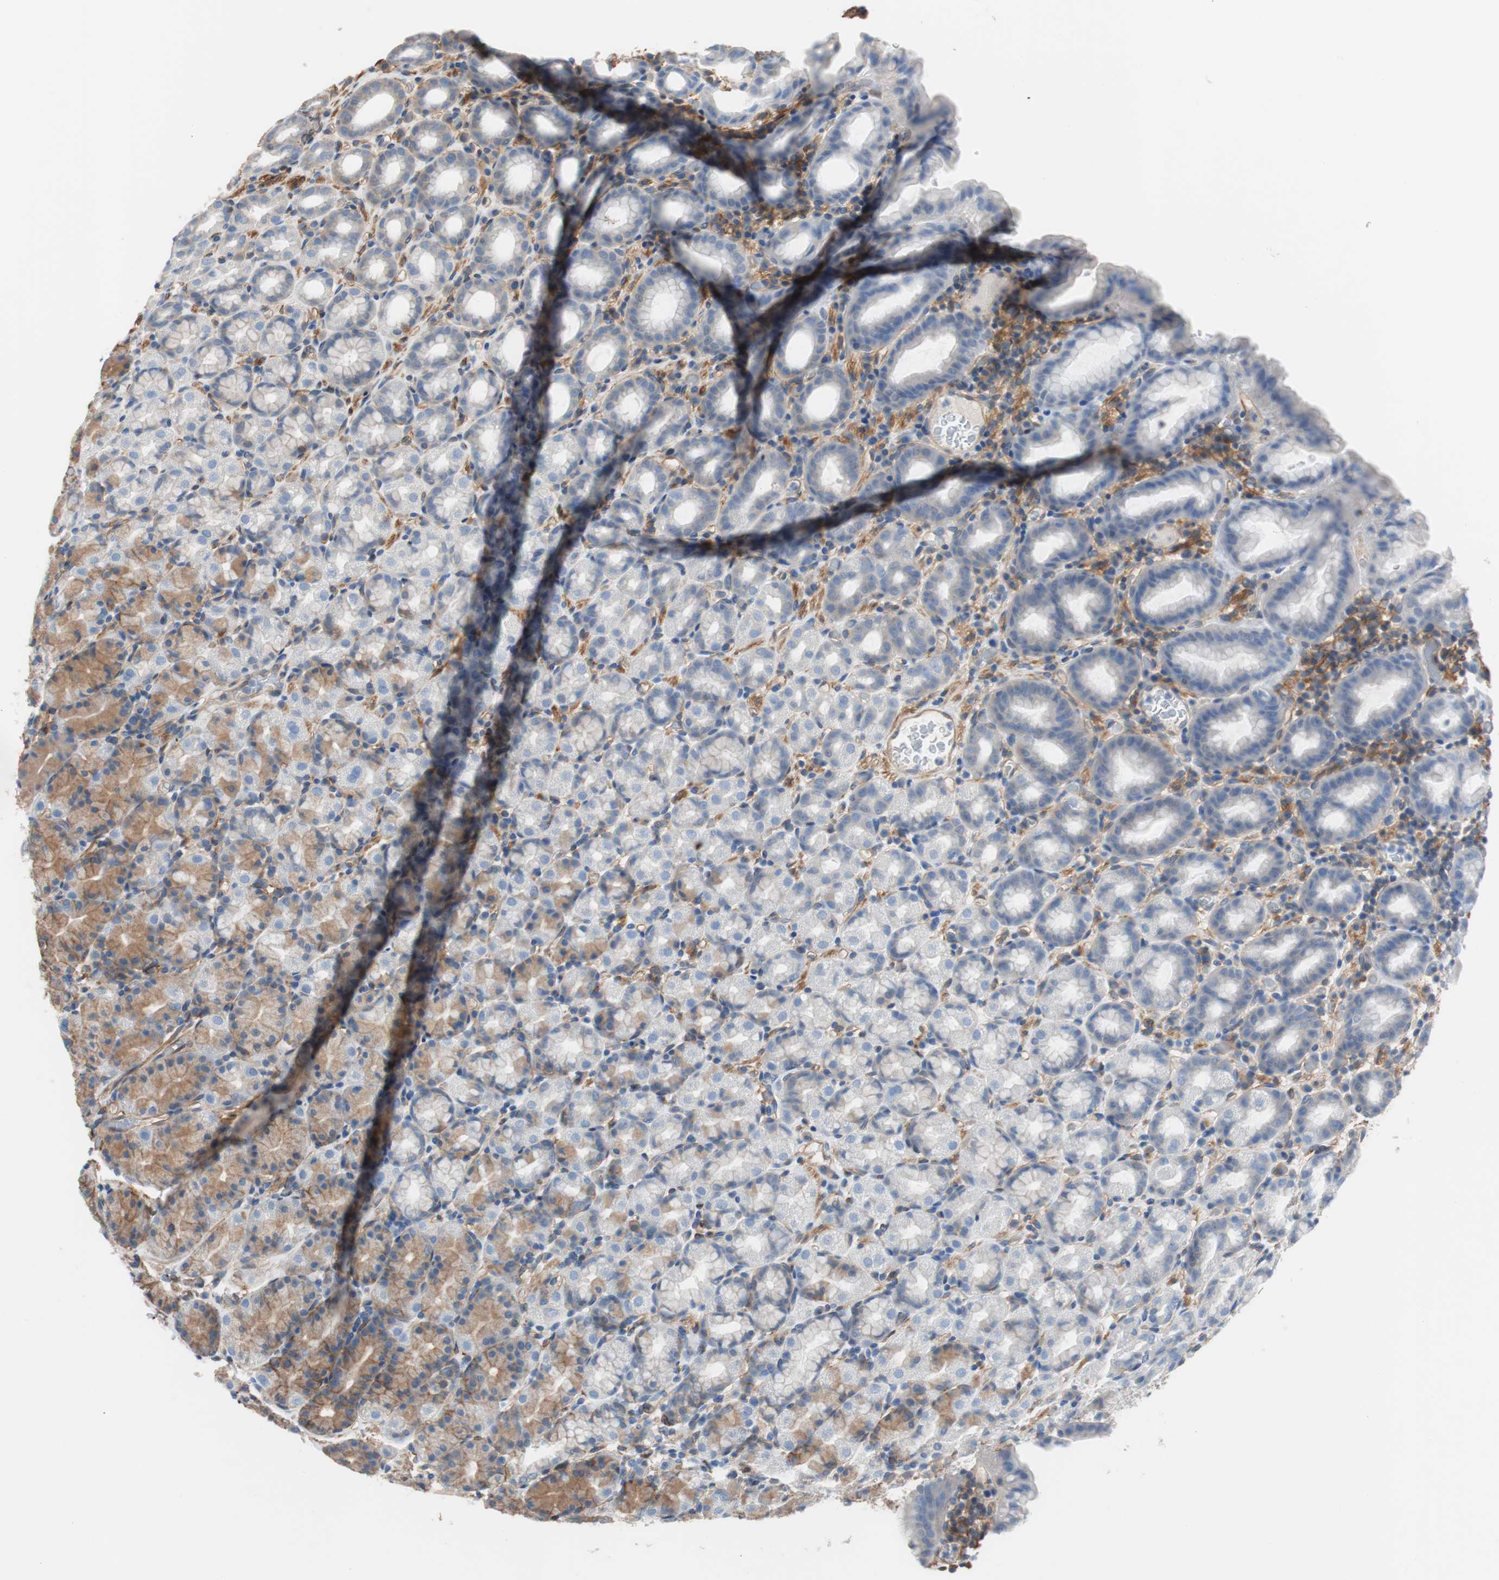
{"staining": {"intensity": "moderate", "quantity": "25%-75%", "location": "cytoplasmic/membranous"}, "tissue": "stomach", "cell_type": "Glandular cells", "image_type": "normal", "snomed": [{"axis": "morphology", "description": "Normal tissue, NOS"}, {"axis": "topography", "description": "Stomach, upper"}], "caption": "Immunohistochemical staining of unremarkable stomach demonstrates moderate cytoplasmic/membranous protein expression in approximately 25%-75% of glandular cells. The staining was performed using DAB, with brown indicating positive protein expression. Nuclei are stained blue with hematoxylin.", "gene": "CD81", "patient": {"sex": "male", "age": 68}}